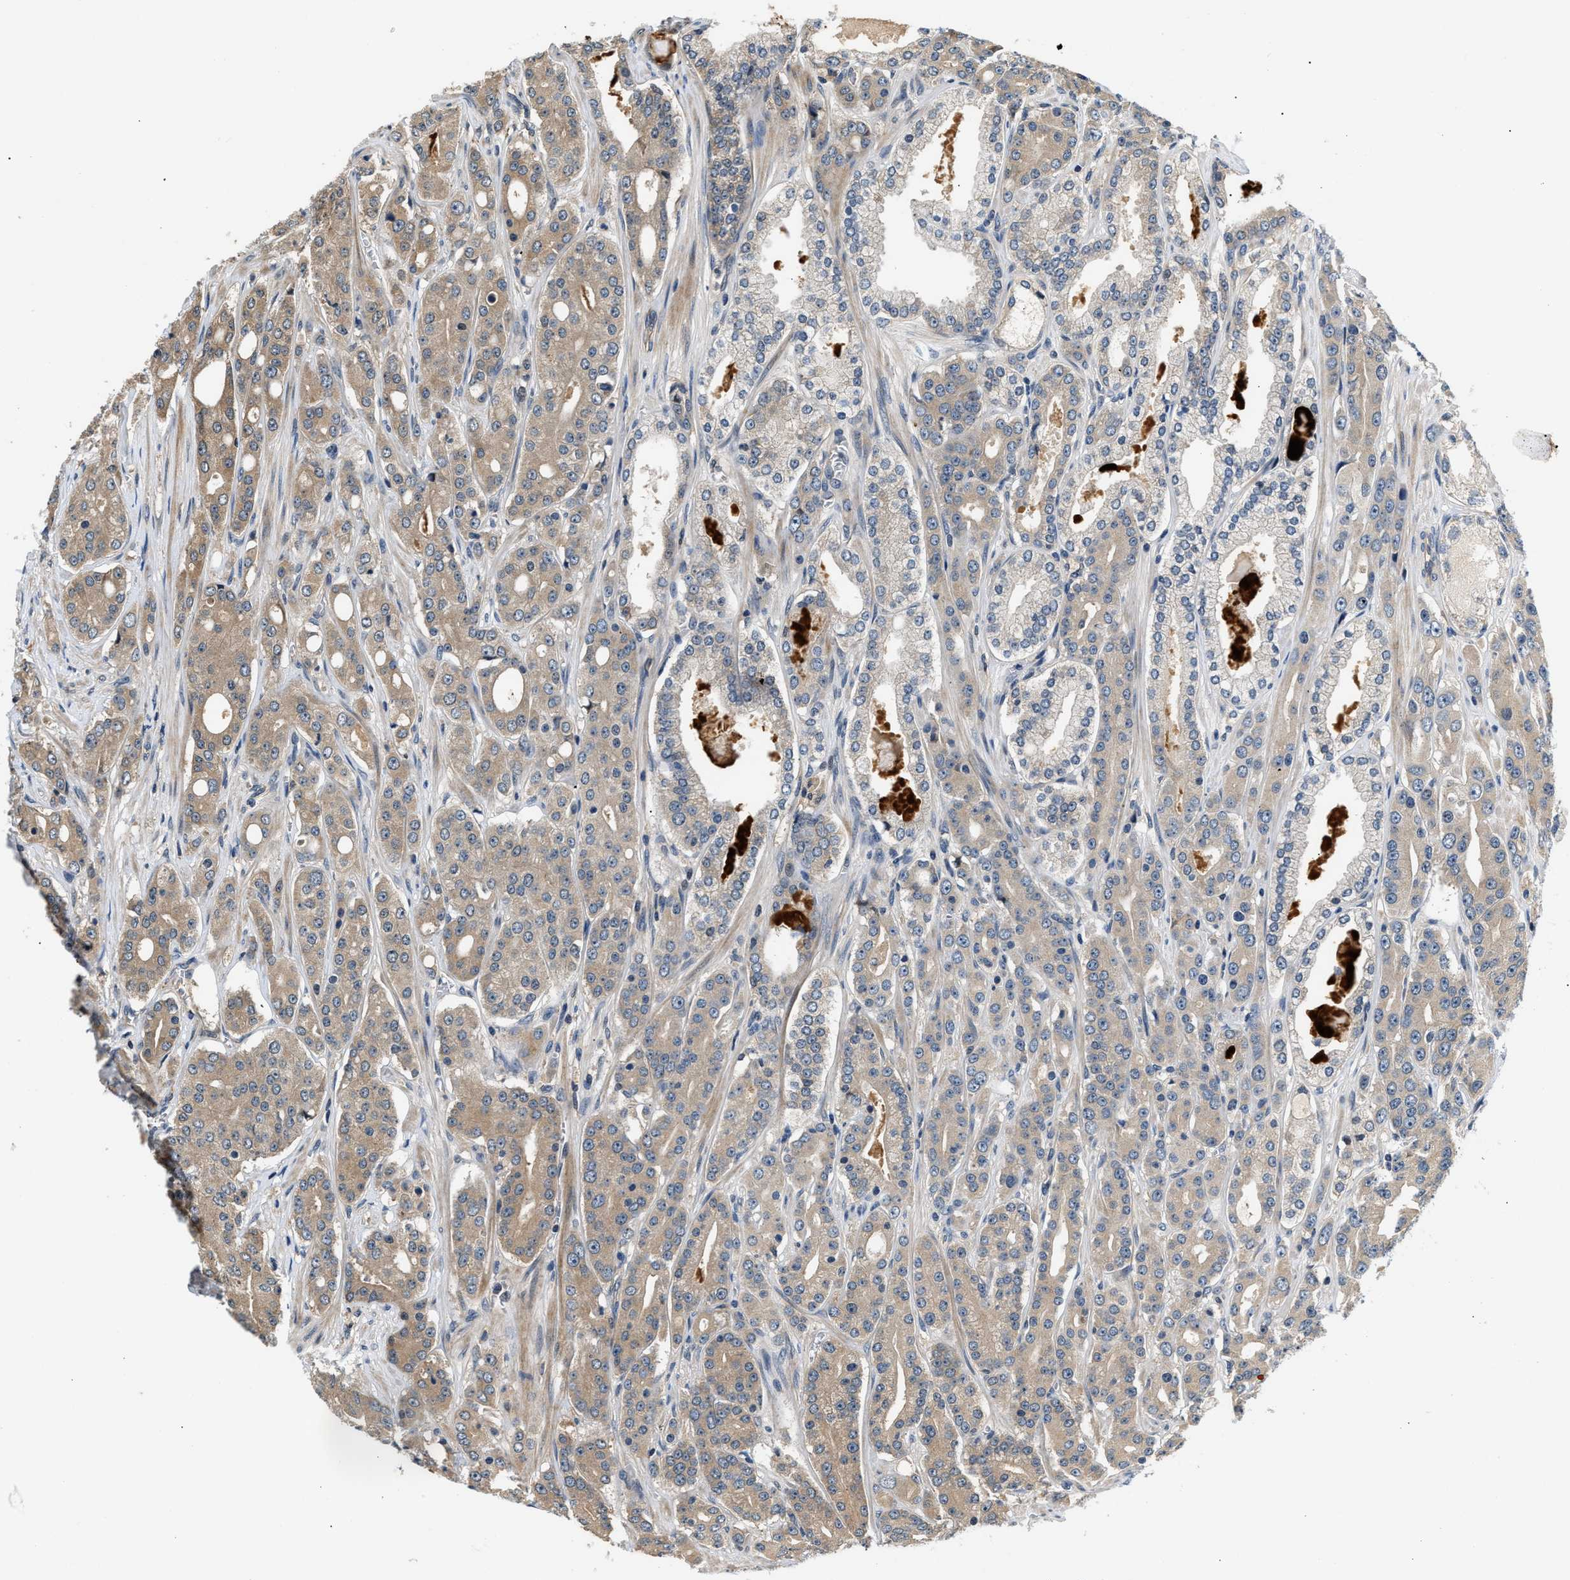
{"staining": {"intensity": "weak", "quantity": "25%-75%", "location": "cytoplasmic/membranous"}, "tissue": "prostate cancer", "cell_type": "Tumor cells", "image_type": "cancer", "snomed": [{"axis": "morphology", "description": "Adenocarcinoma, High grade"}, {"axis": "topography", "description": "Prostate"}], "caption": "Immunohistochemical staining of prostate cancer (high-grade adenocarcinoma) exhibits weak cytoplasmic/membranous protein staining in approximately 25%-75% of tumor cells.", "gene": "TUT7", "patient": {"sex": "male", "age": 71}}